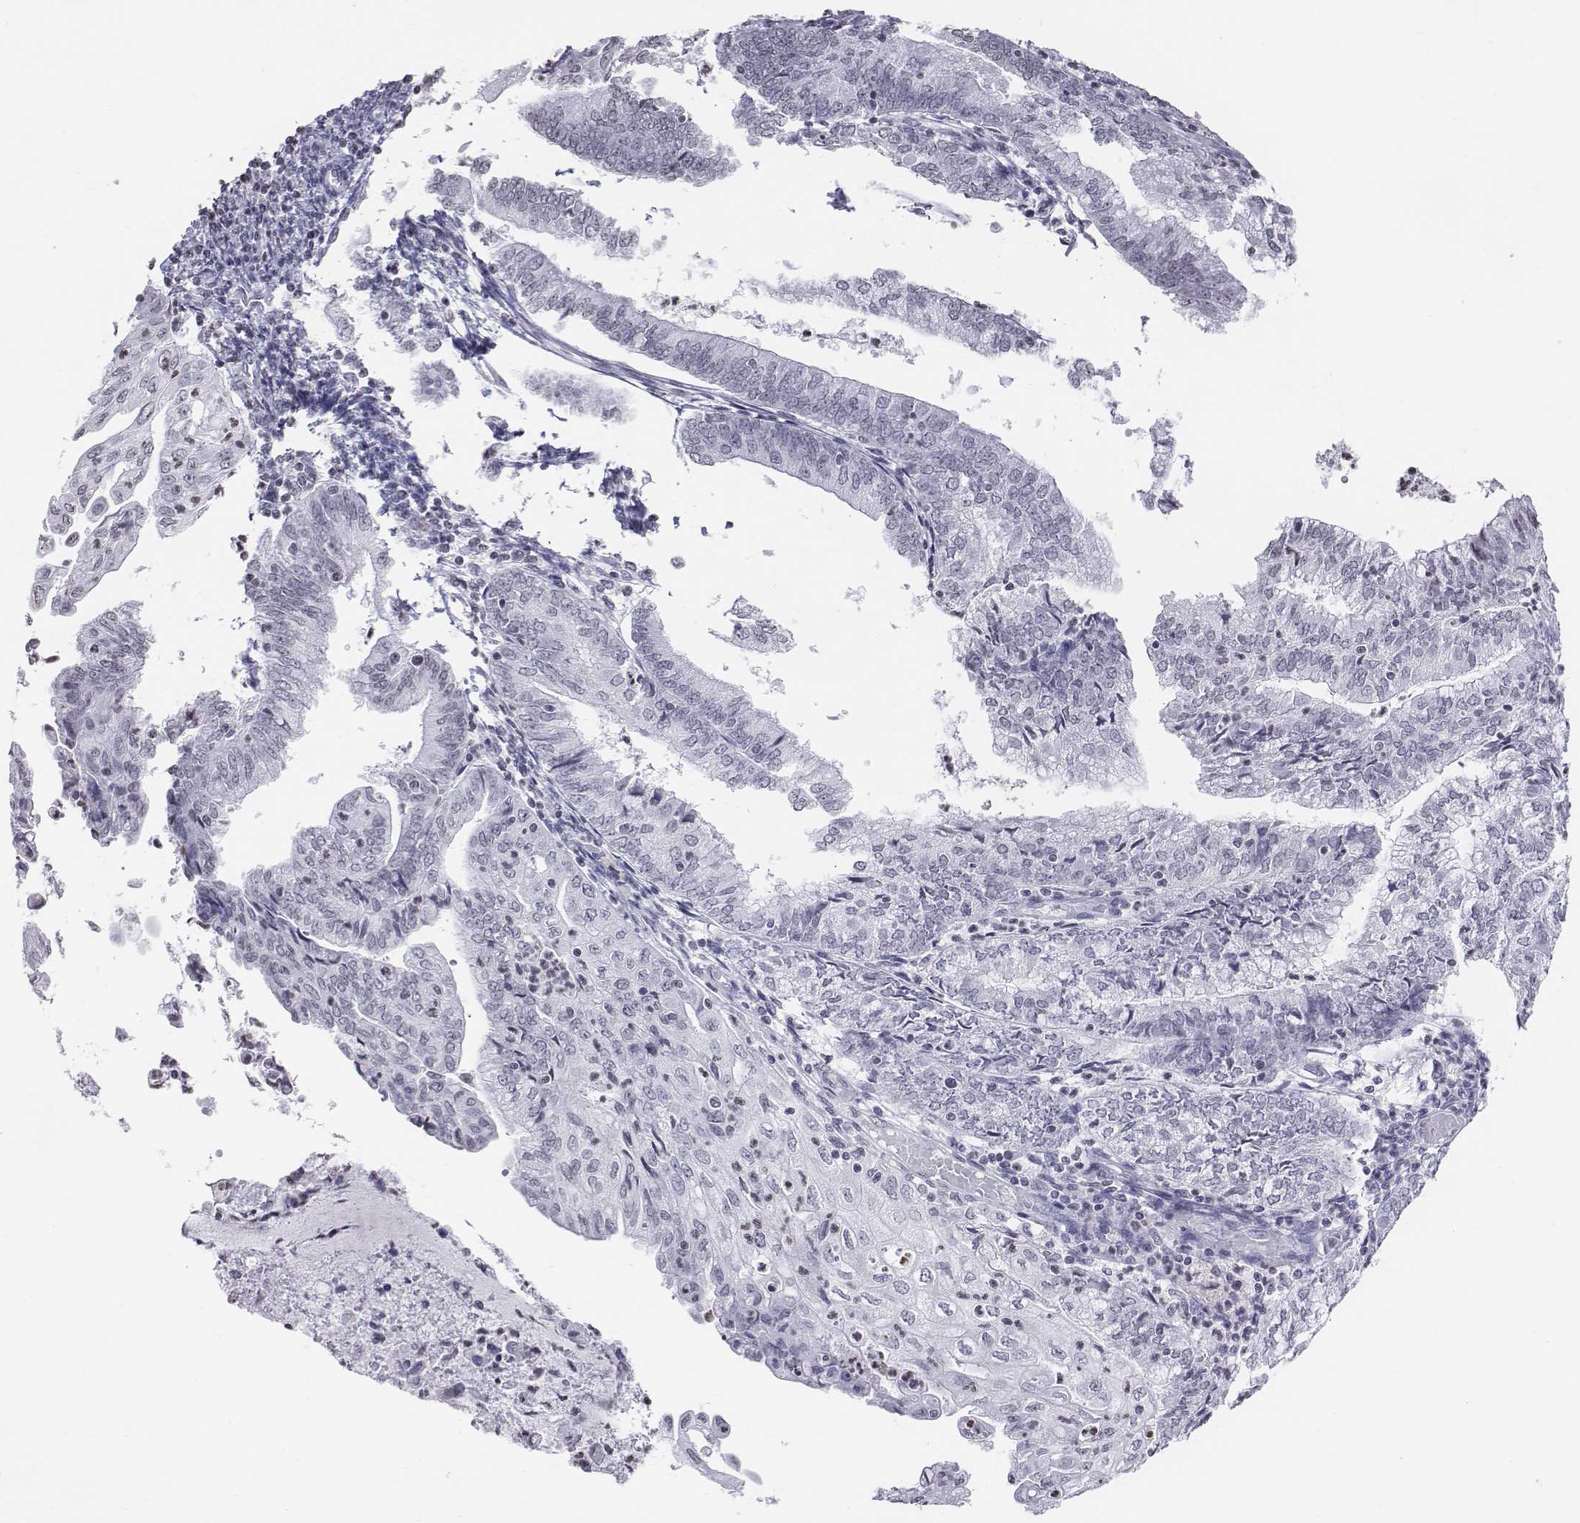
{"staining": {"intensity": "negative", "quantity": "none", "location": "none"}, "tissue": "endometrial cancer", "cell_type": "Tumor cells", "image_type": "cancer", "snomed": [{"axis": "morphology", "description": "Adenocarcinoma, NOS"}, {"axis": "topography", "description": "Endometrium"}], "caption": "Immunohistochemistry (IHC) histopathology image of endometrial cancer stained for a protein (brown), which shows no staining in tumor cells.", "gene": "BARHL1", "patient": {"sex": "female", "age": 55}}